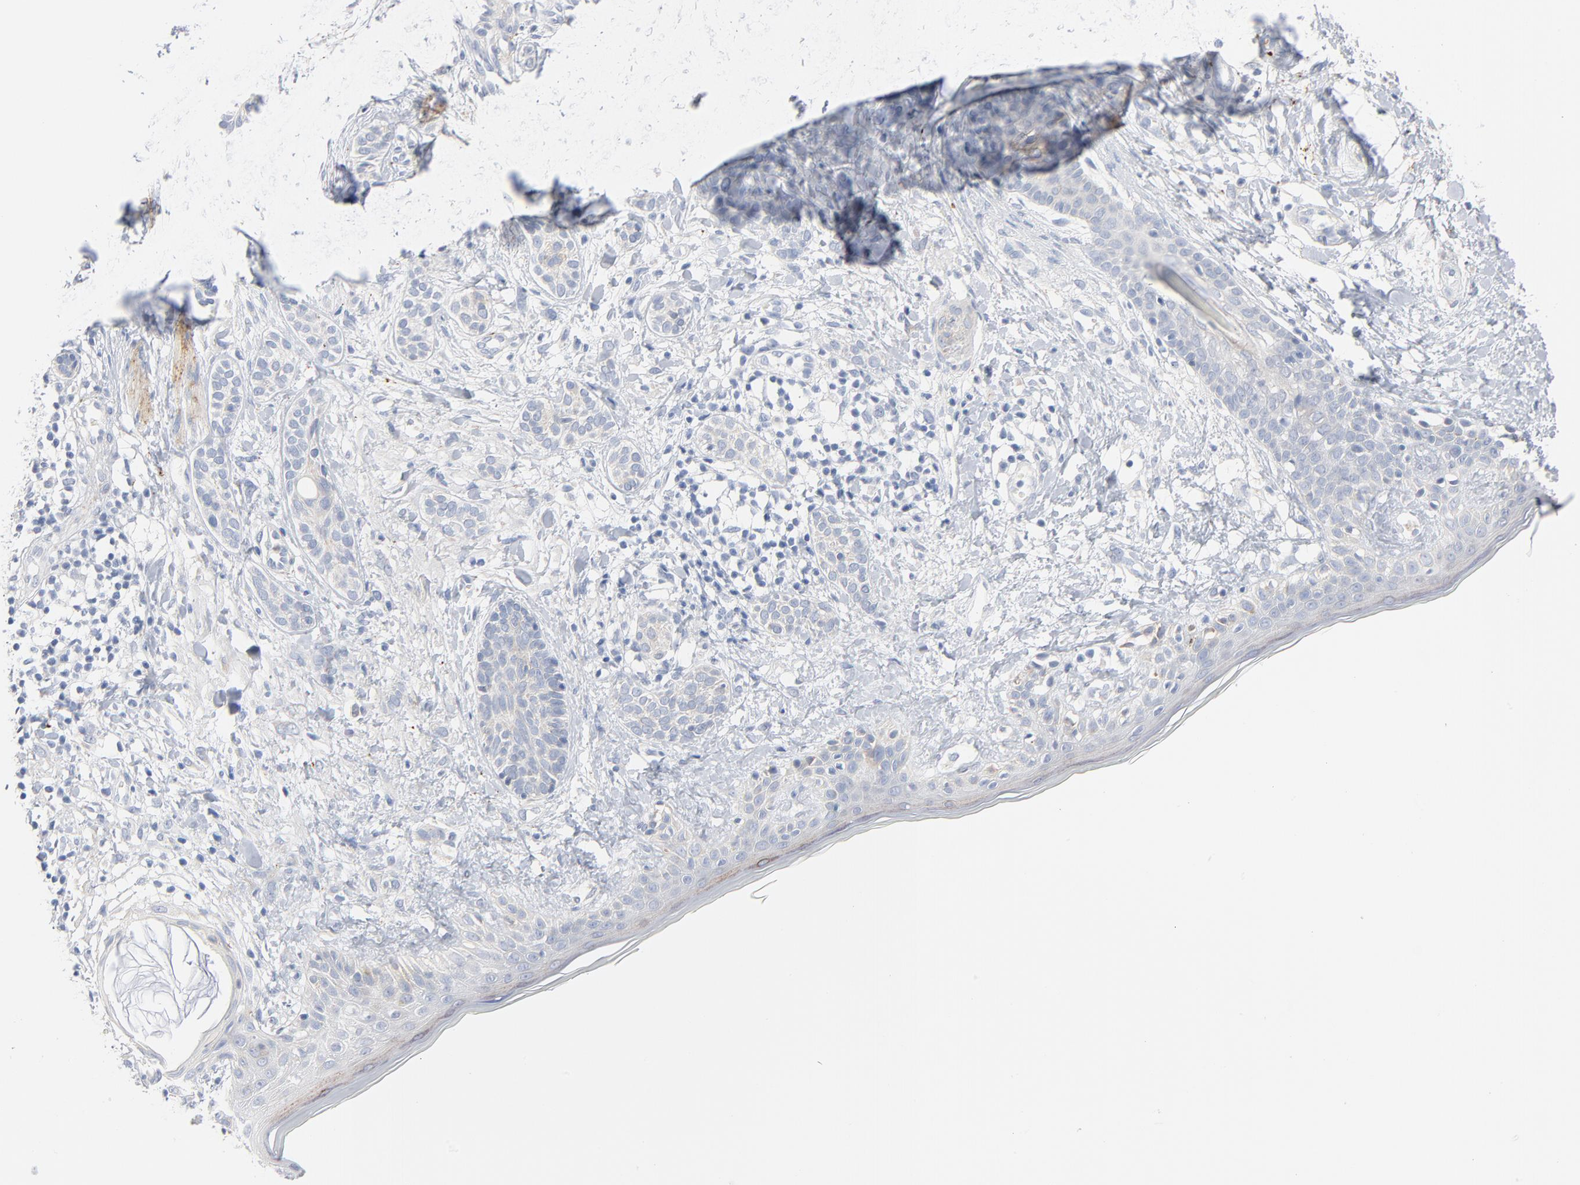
{"staining": {"intensity": "negative", "quantity": "none", "location": "none"}, "tissue": "skin cancer", "cell_type": "Tumor cells", "image_type": "cancer", "snomed": [{"axis": "morphology", "description": "Normal tissue, NOS"}, {"axis": "morphology", "description": "Basal cell carcinoma"}, {"axis": "topography", "description": "Skin"}], "caption": "Immunohistochemistry of human skin basal cell carcinoma shows no staining in tumor cells.", "gene": "IFT43", "patient": {"sex": "male", "age": 63}}